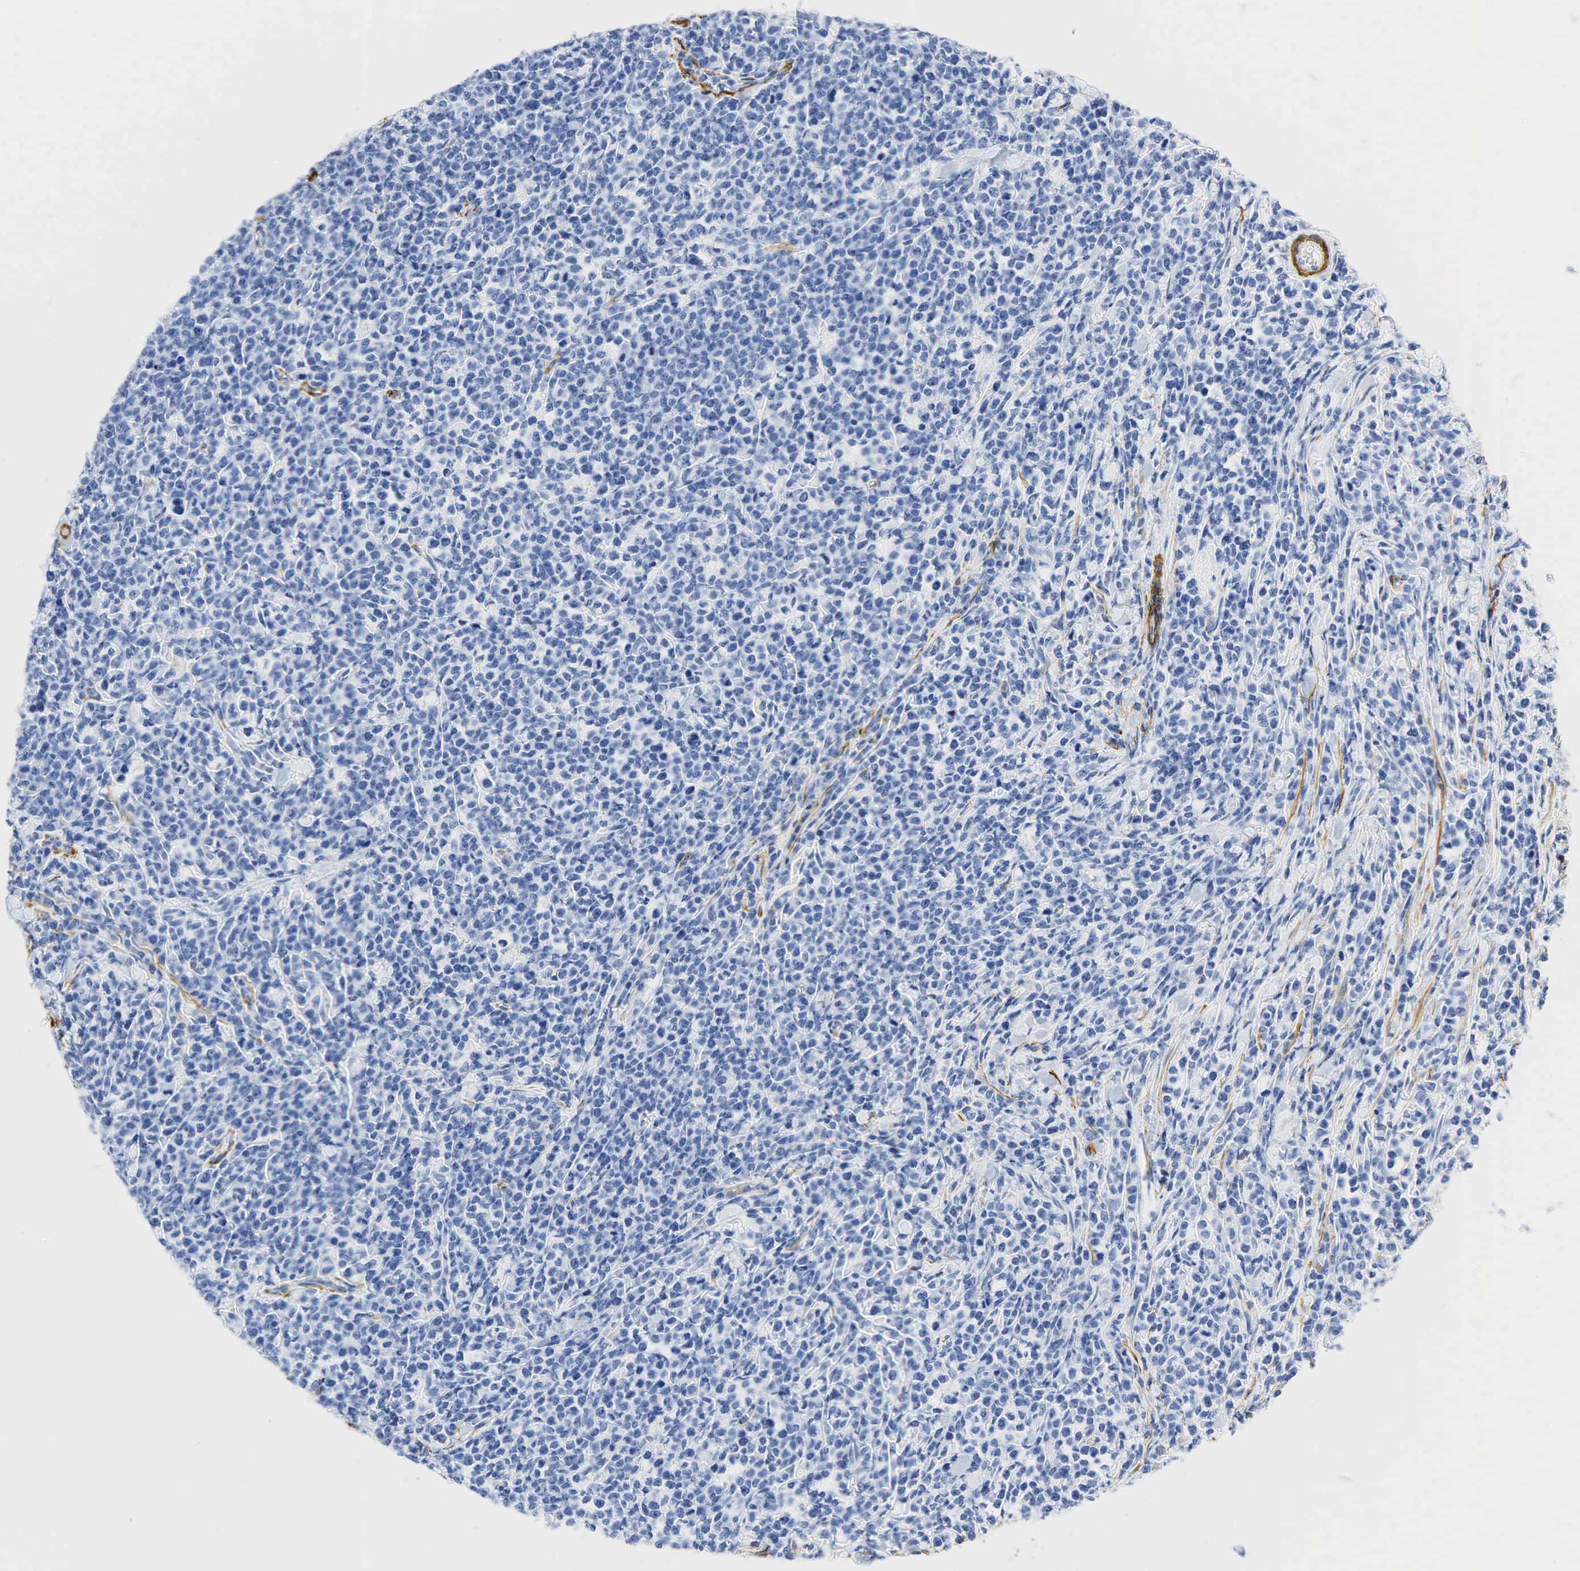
{"staining": {"intensity": "negative", "quantity": "none", "location": "none"}, "tissue": "lymphoma", "cell_type": "Tumor cells", "image_type": "cancer", "snomed": [{"axis": "morphology", "description": "Malignant lymphoma, non-Hodgkin's type, High grade"}, {"axis": "topography", "description": "Small intestine"}, {"axis": "topography", "description": "Colon"}], "caption": "This histopathology image is of malignant lymphoma, non-Hodgkin's type (high-grade) stained with IHC to label a protein in brown with the nuclei are counter-stained blue. There is no staining in tumor cells.", "gene": "ACTA1", "patient": {"sex": "male", "age": 8}}